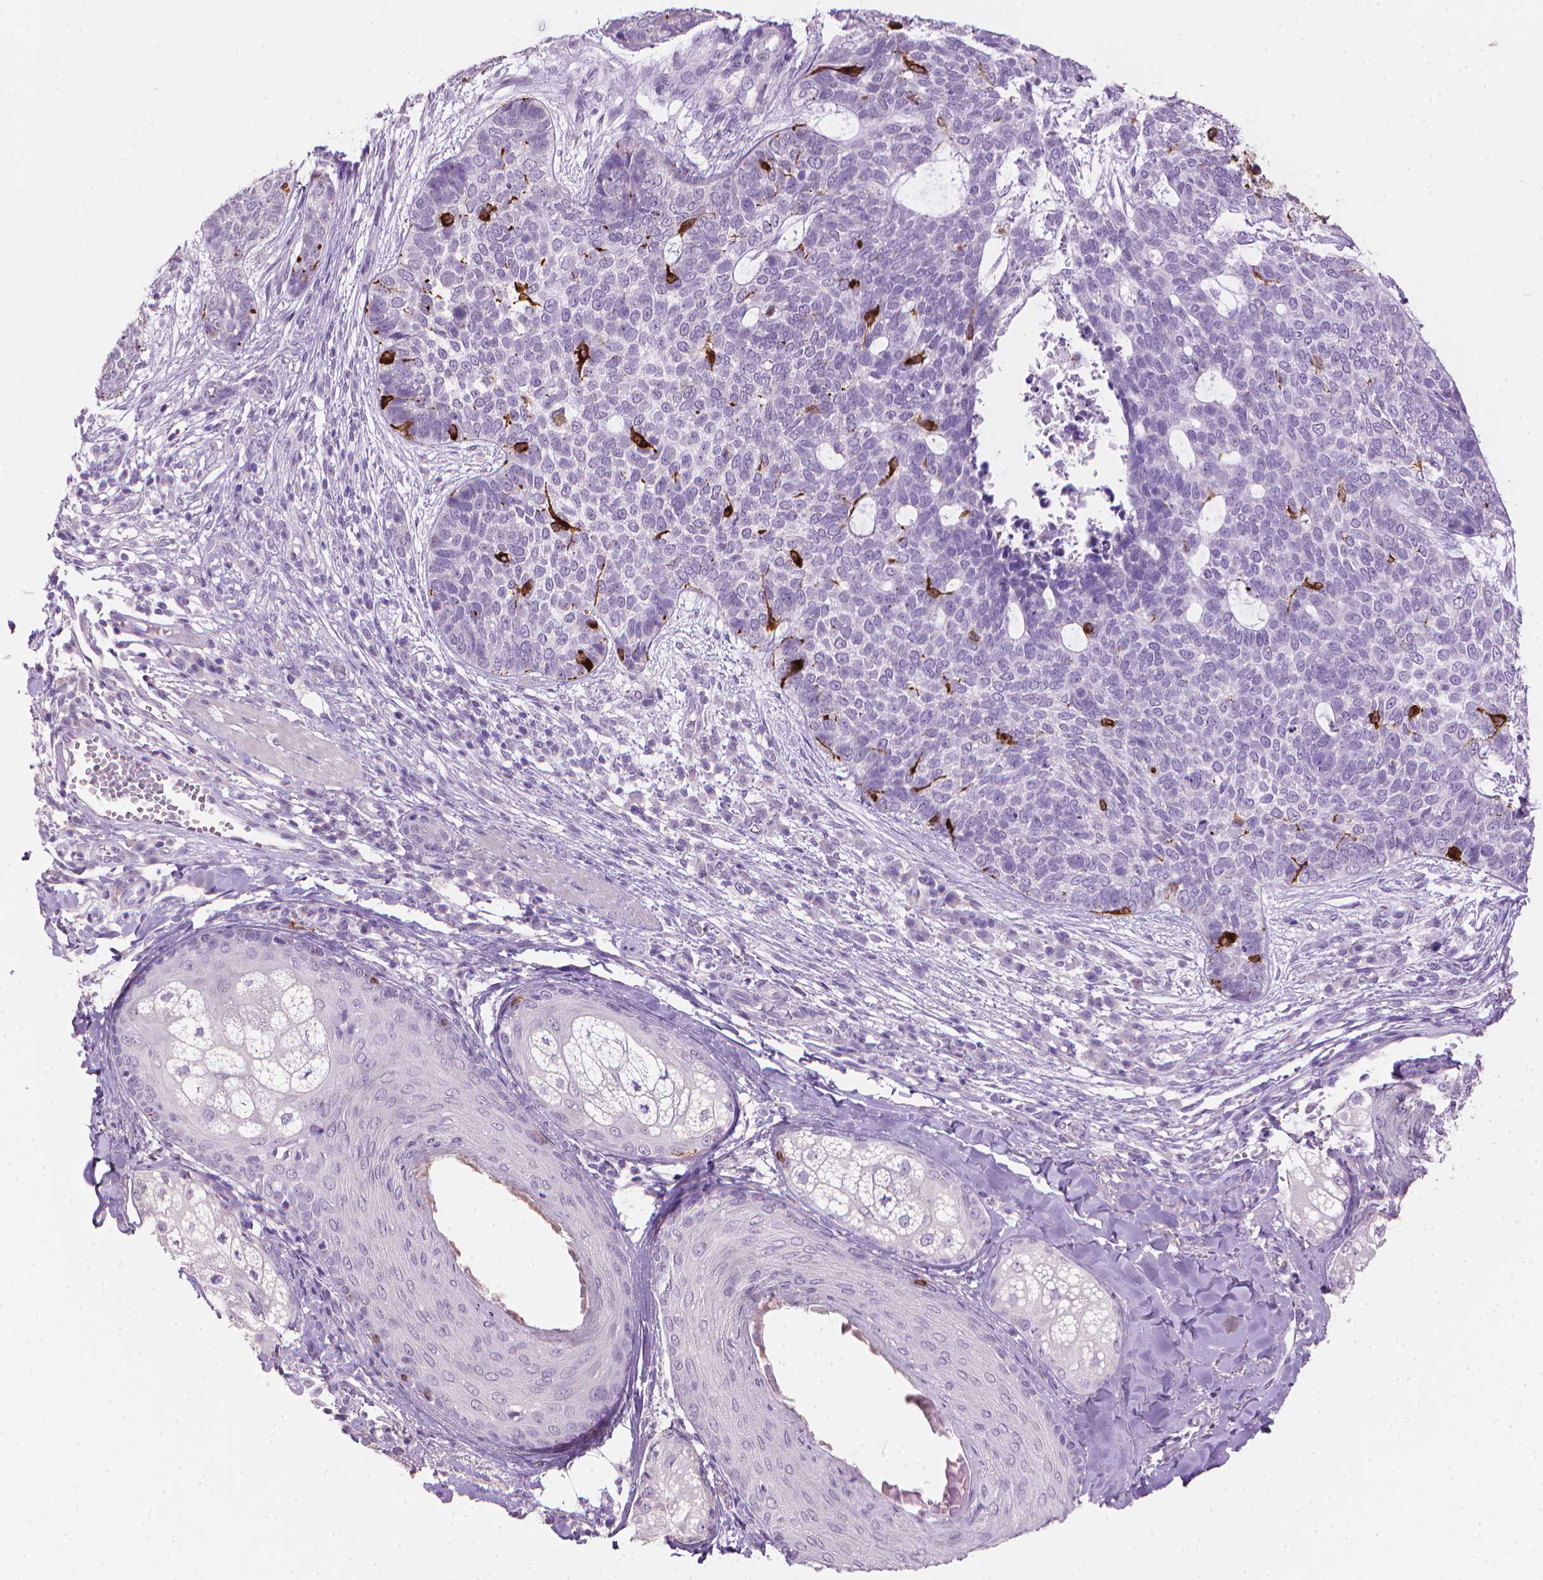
{"staining": {"intensity": "negative", "quantity": "none", "location": "none"}, "tissue": "skin cancer", "cell_type": "Tumor cells", "image_type": "cancer", "snomed": [{"axis": "morphology", "description": "Basal cell carcinoma"}, {"axis": "topography", "description": "Skin"}], "caption": "Immunohistochemistry (IHC) image of neoplastic tissue: human skin cancer stained with DAB displays no significant protein expression in tumor cells.", "gene": "MLANA", "patient": {"sex": "female", "age": 69}}